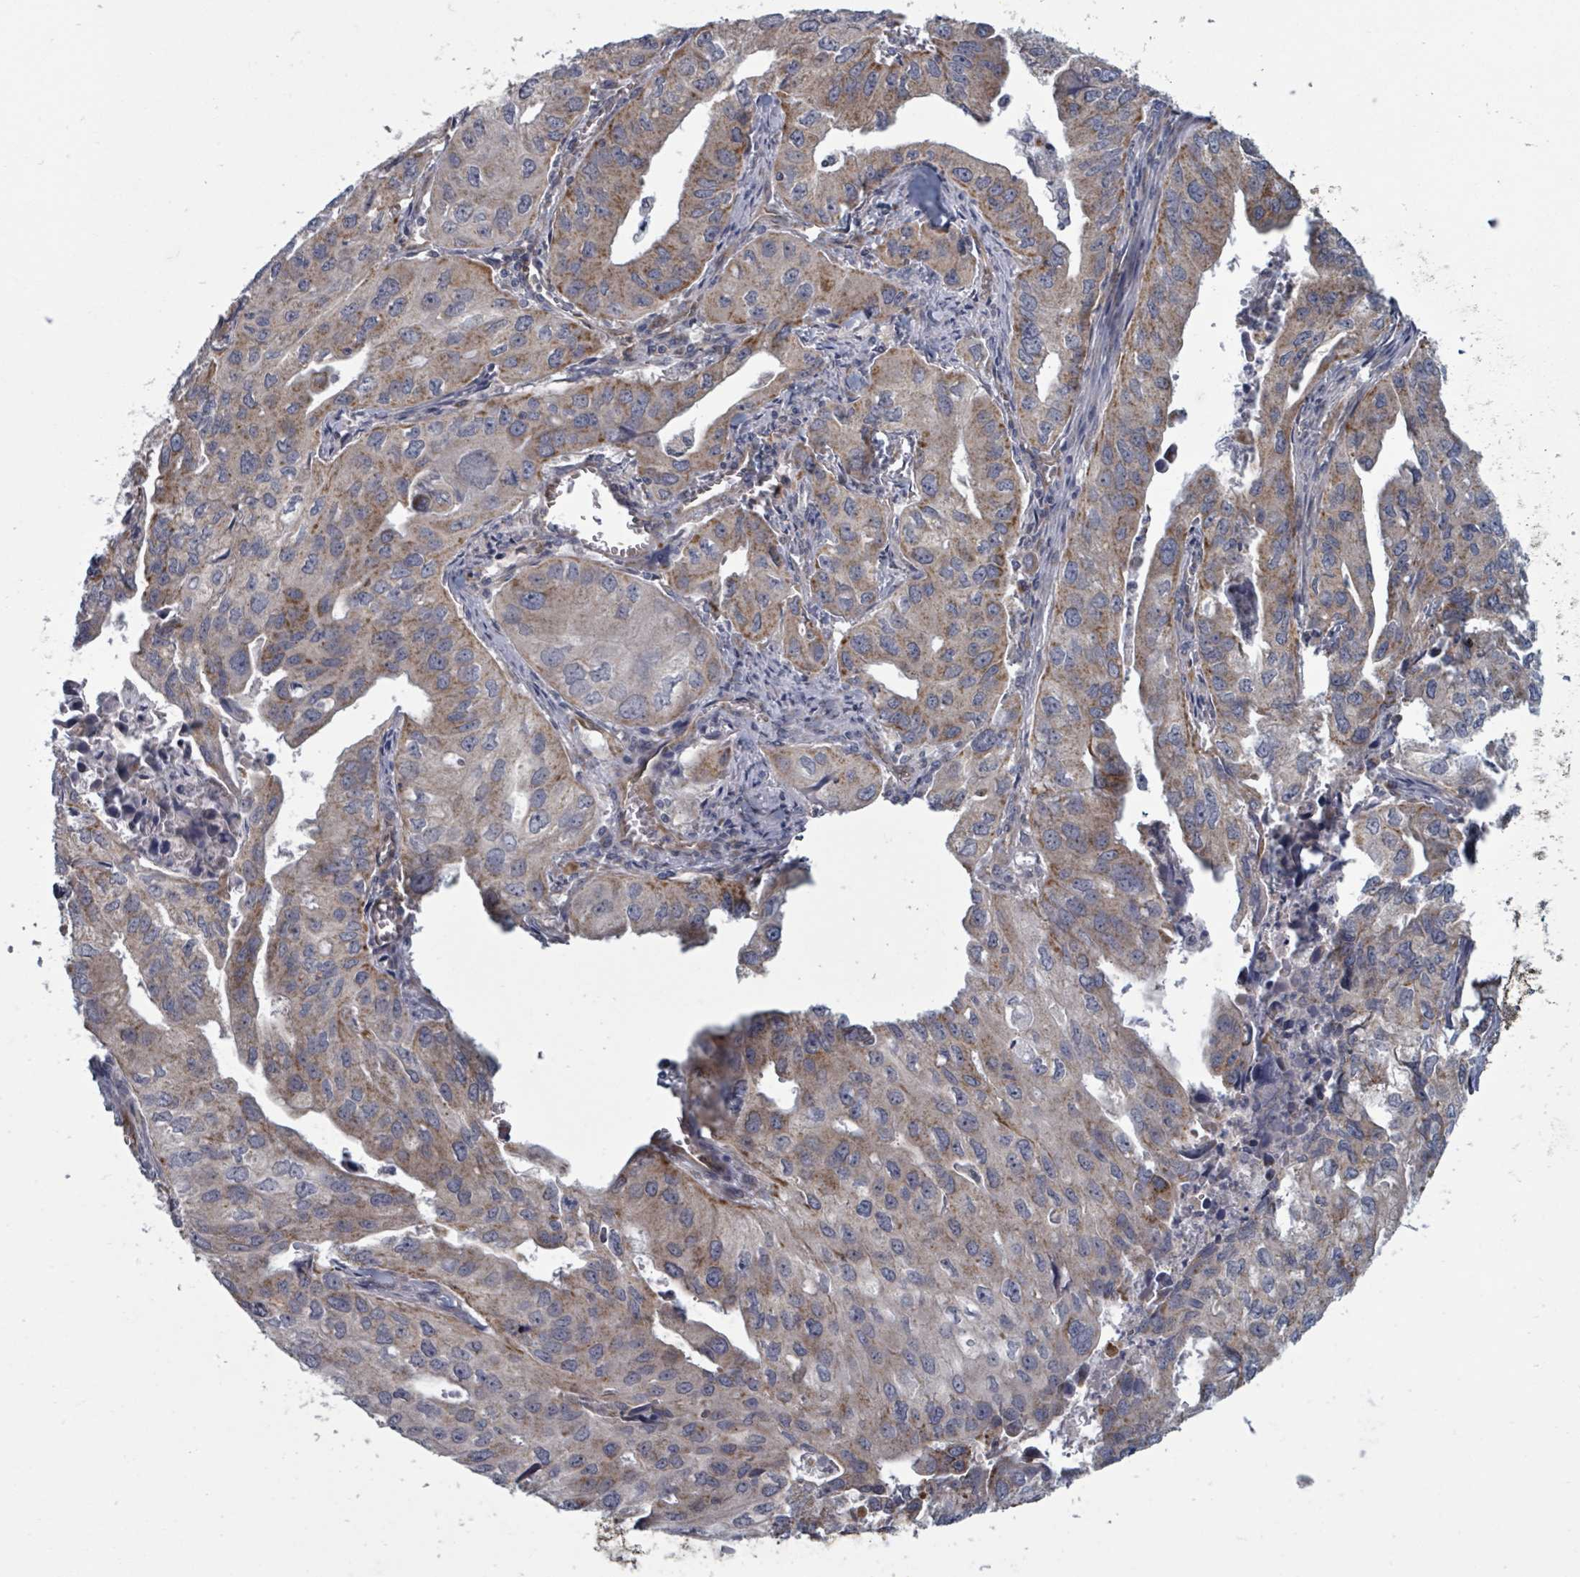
{"staining": {"intensity": "moderate", "quantity": ">75%", "location": "cytoplasmic/membranous"}, "tissue": "lung cancer", "cell_type": "Tumor cells", "image_type": "cancer", "snomed": [{"axis": "morphology", "description": "Adenocarcinoma, NOS"}, {"axis": "topography", "description": "Lung"}], "caption": "Lung cancer (adenocarcinoma) stained with immunohistochemistry displays moderate cytoplasmic/membranous positivity in approximately >75% of tumor cells.", "gene": "FKBP1A", "patient": {"sex": "male", "age": 48}}